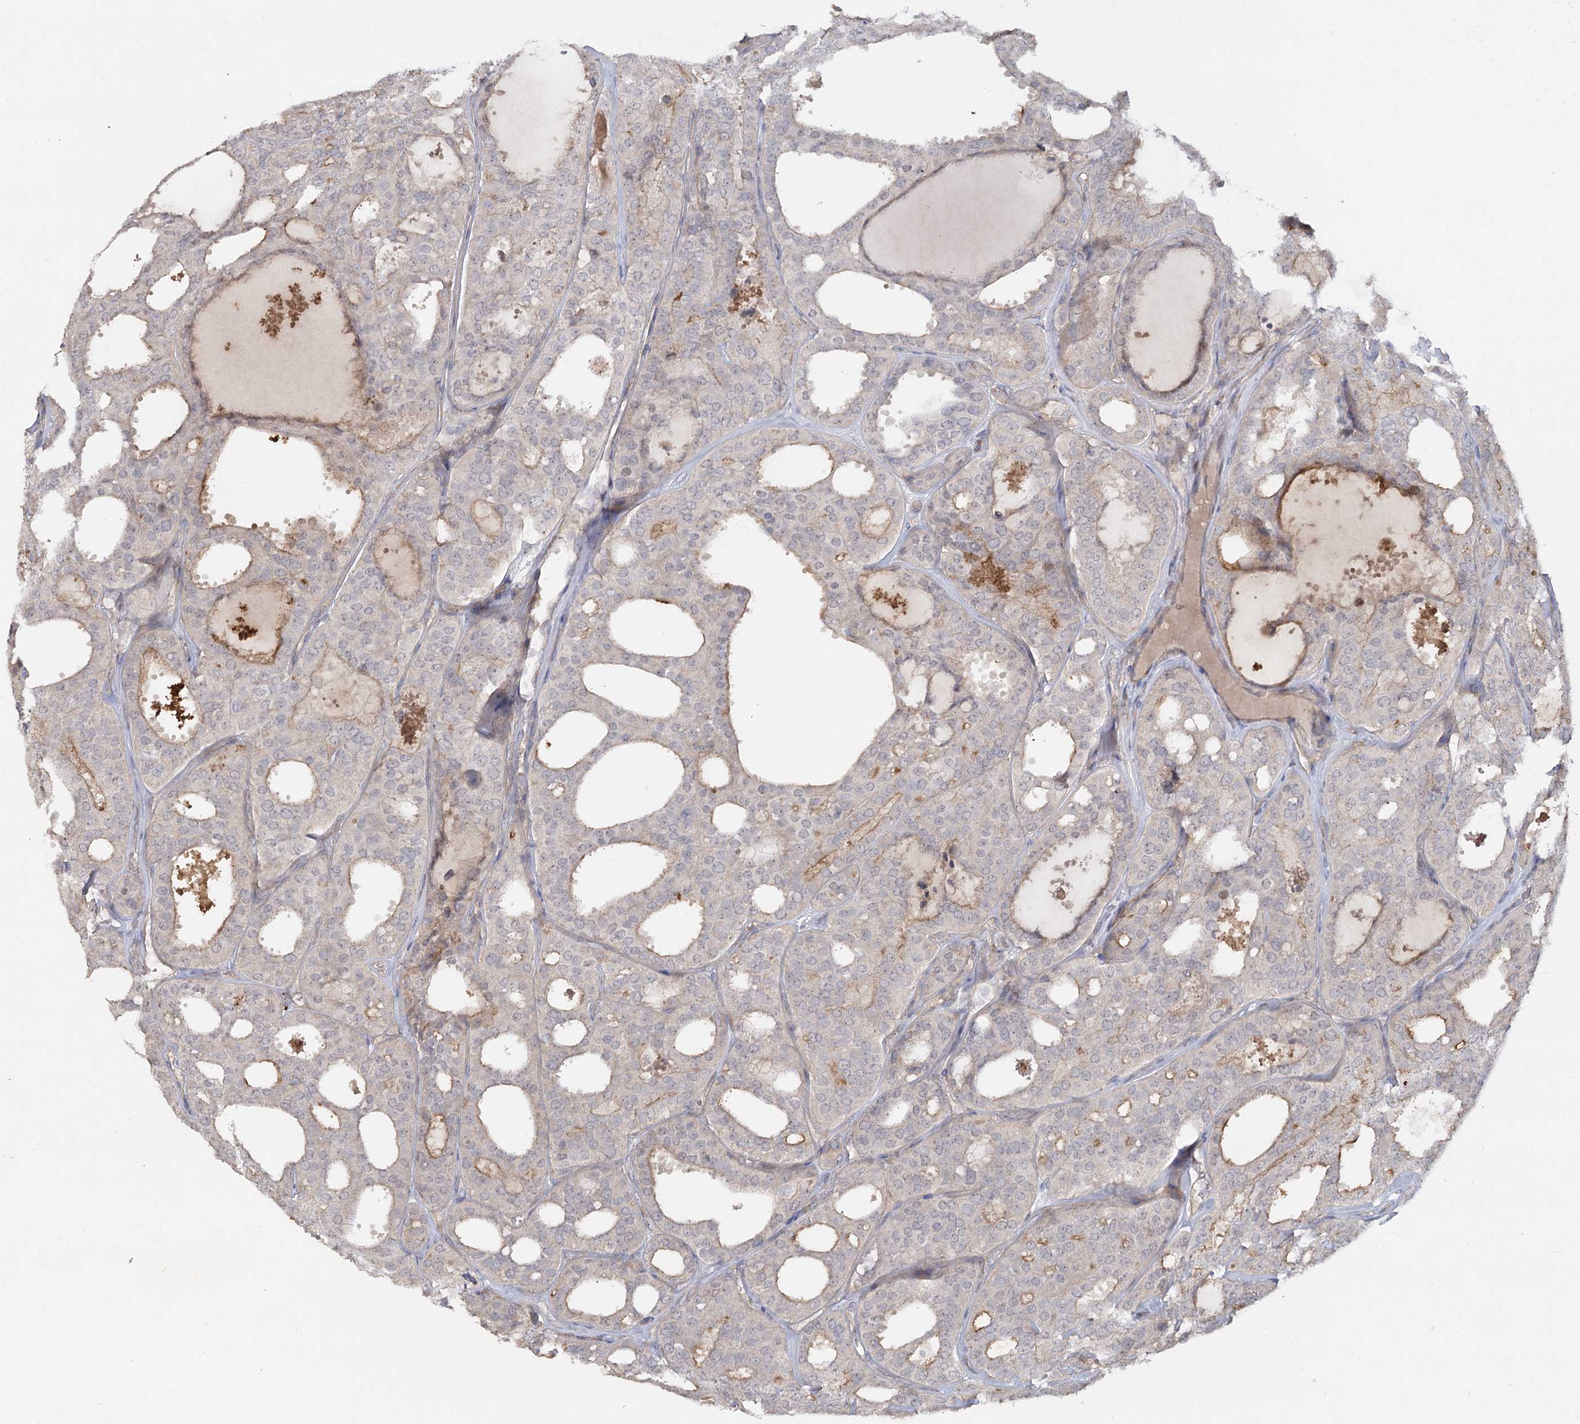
{"staining": {"intensity": "weak", "quantity": "<25%", "location": "cytoplasmic/membranous"}, "tissue": "thyroid cancer", "cell_type": "Tumor cells", "image_type": "cancer", "snomed": [{"axis": "morphology", "description": "Follicular adenoma carcinoma, NOS"}, {"axis": "topography", "description": "Thyroid gland"}], "caption": "This is a micrograph of immunohistochemistry staining of thyroid cancer (follicular adenoma carcinoma), which shows no positivity in tumor cells.", "gene": "ANGPTL5", "patient": {"sex": "male", "age": 75}}